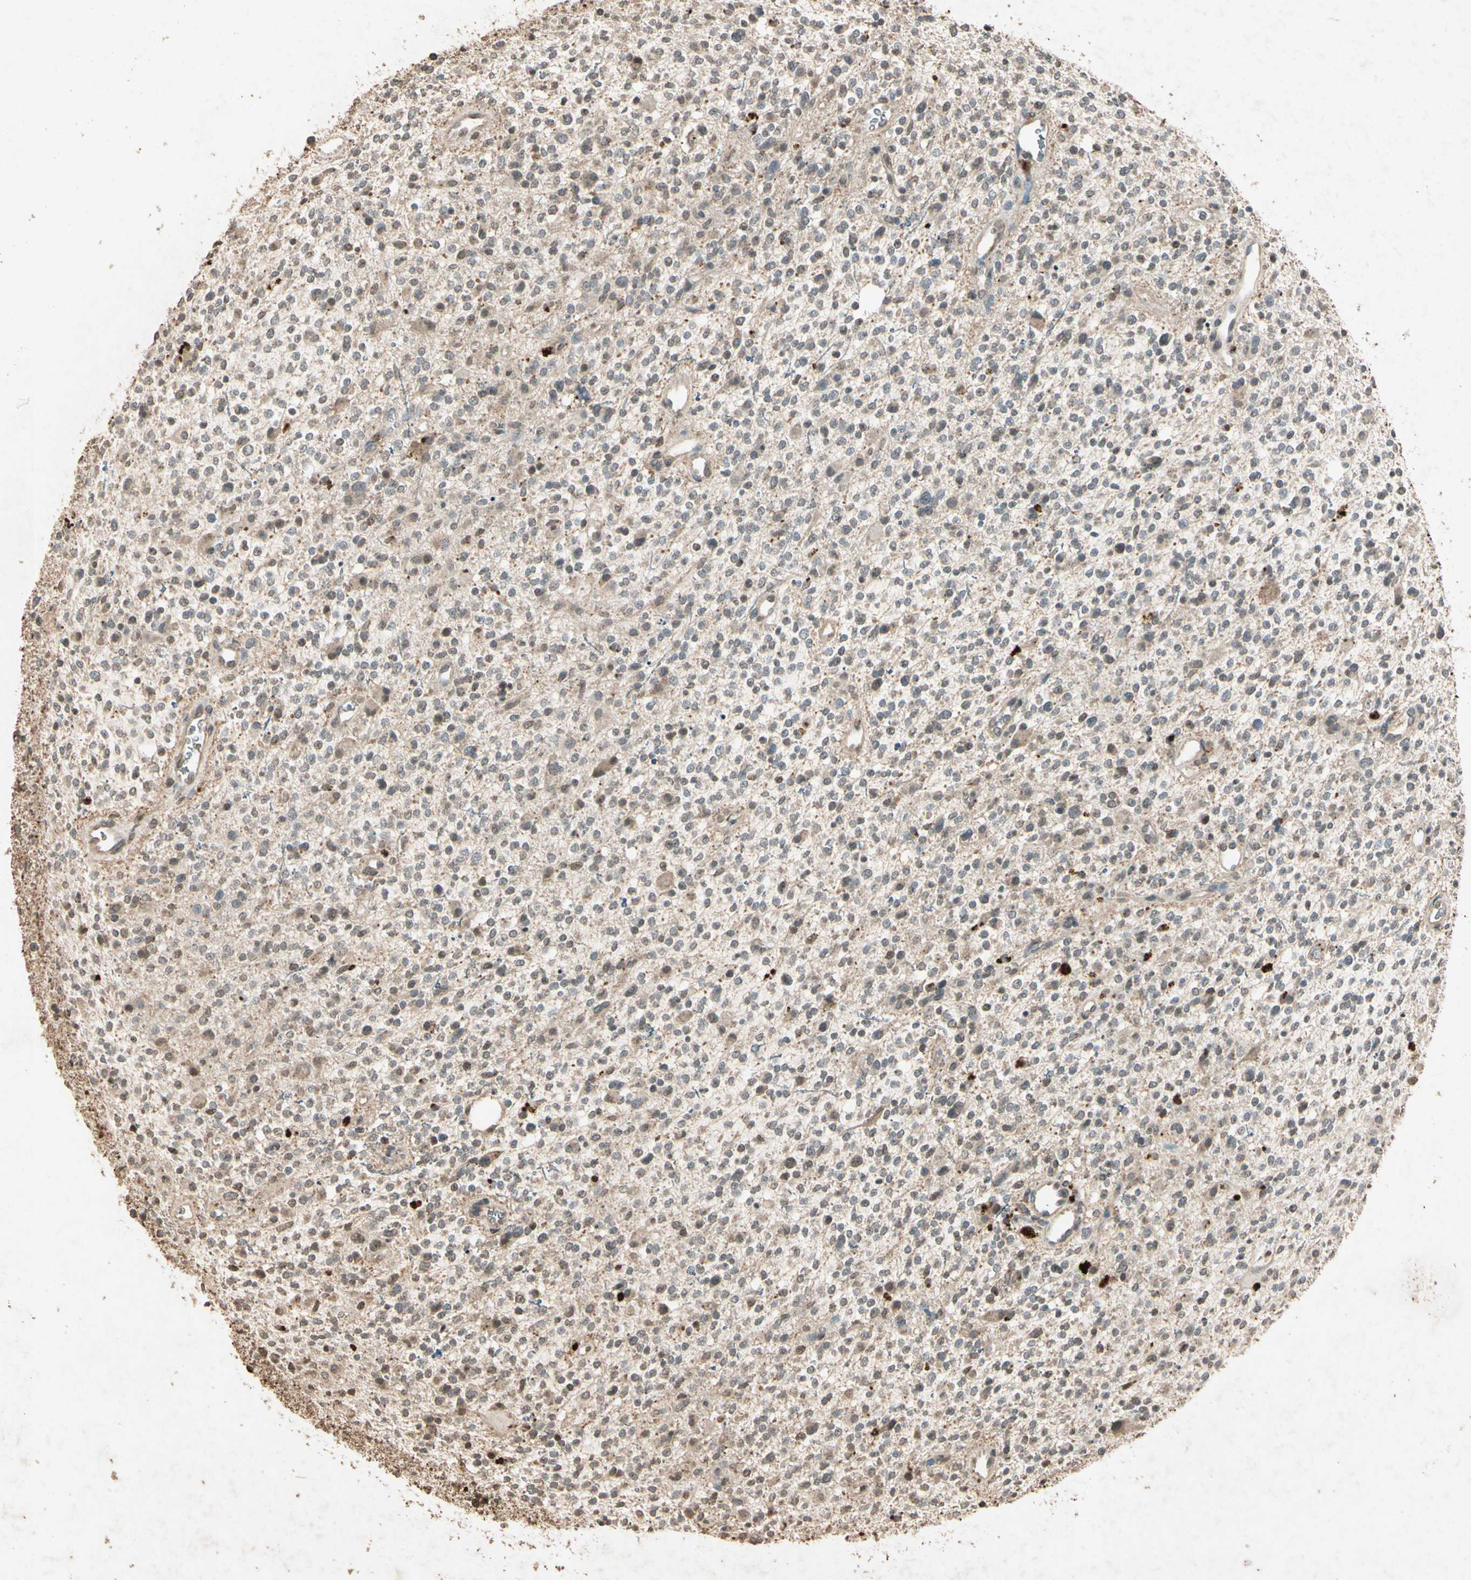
{"staining": {"intensity": "weak", "quantity": ">75%", "location": "cytoplasmic/membranous"}, "tissue": "glioma", "cell_type": "Tumor cells", "image_type": "cancer", "snomed": [{"axis": "morphology", "description": "Glioma, malignant, High grade"}, {"axis": "topography", "description": "Brain"}], "caption": "This is a histology image of immunohistochemistry (IHC) staining of malignant high-grade glioma, which shows weak positivity in the cytoplasmic/membranous of tumor cells.", "gene": "GC", "patient": {"sex": "male", "age": 48}}